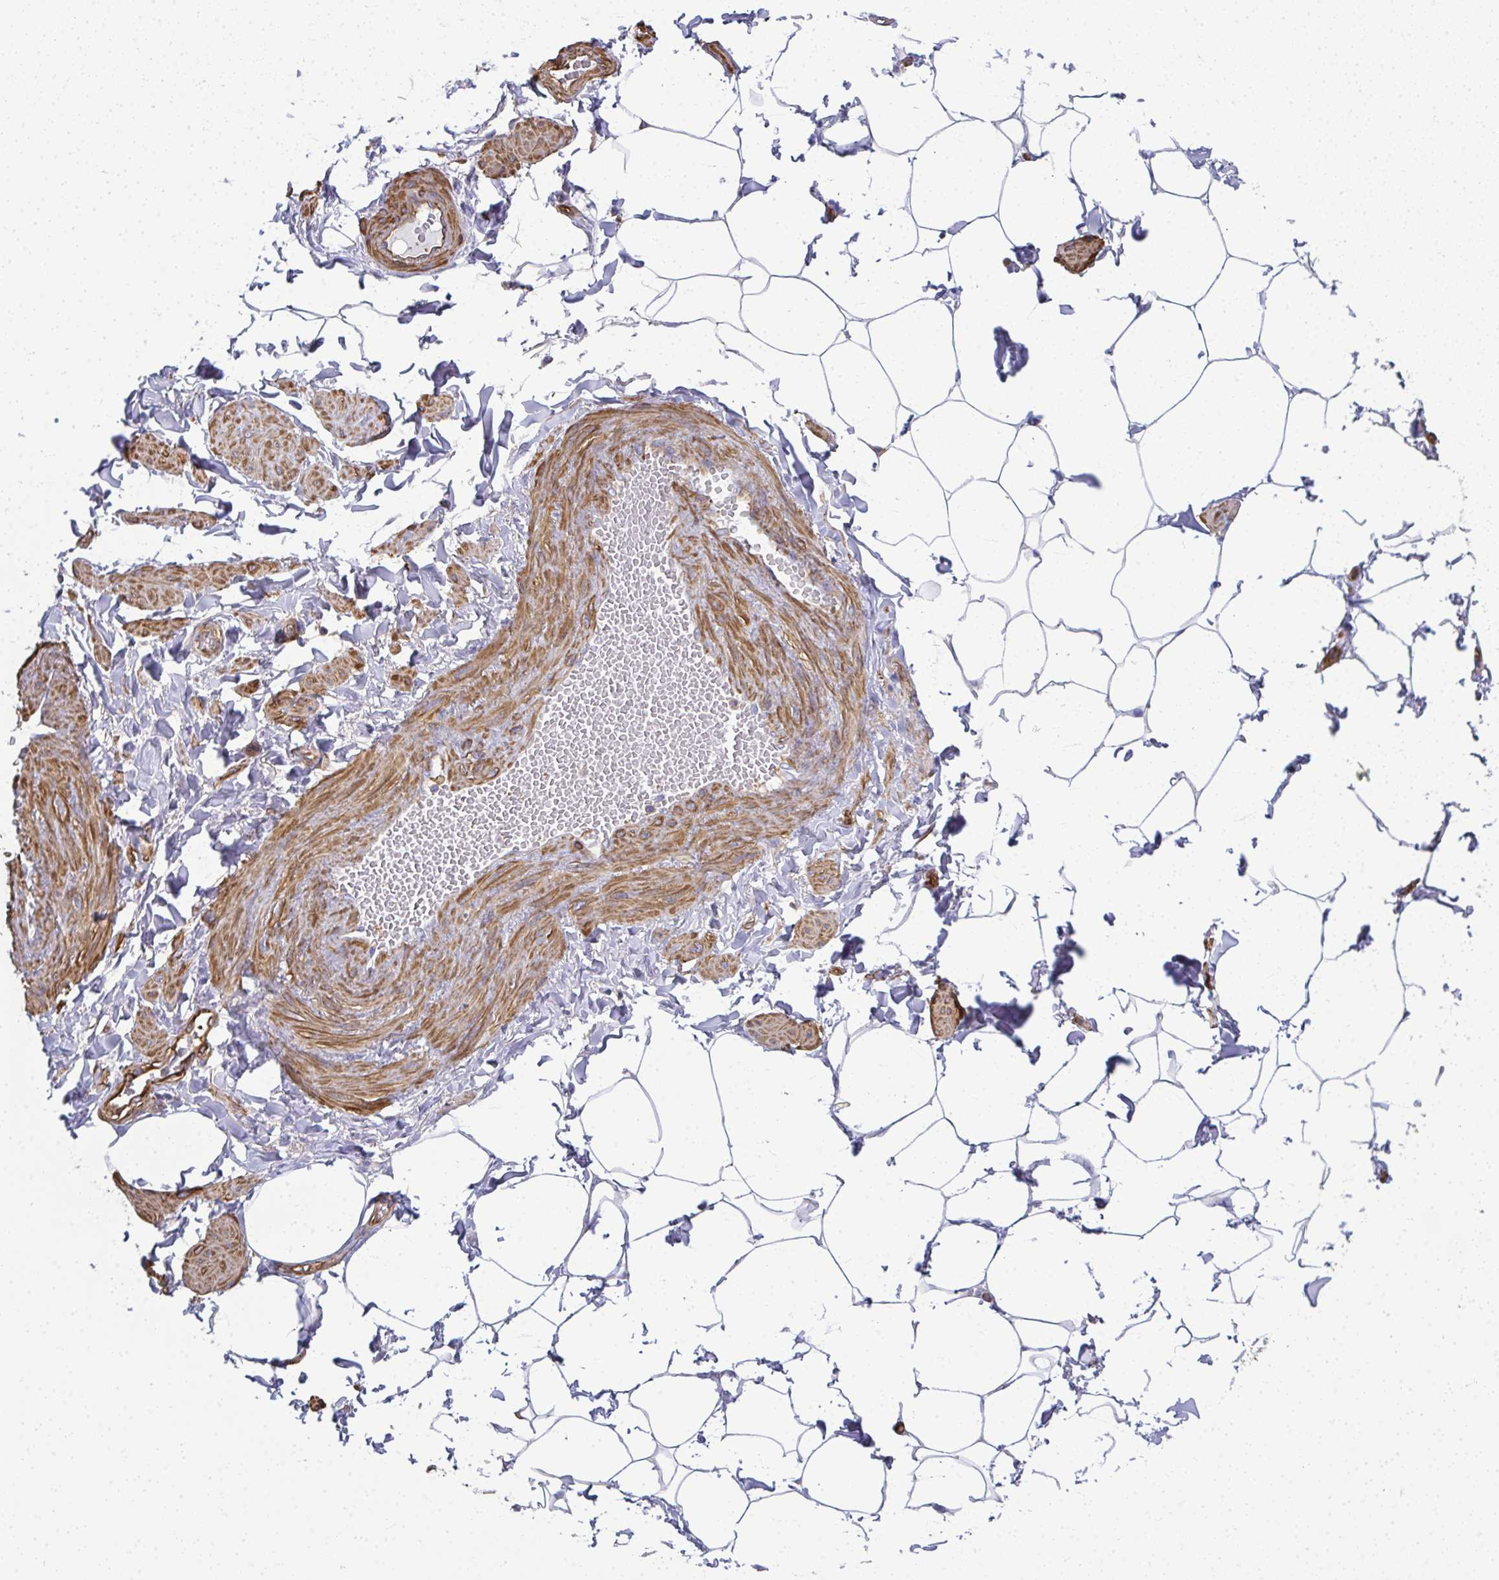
{"staining": {"intensity": "negative", "quantity": "none", "location": "none"}, "tissue": "adipose tissue", "cell_type": "Adipocytes", "image_type": "normal", "snomed": [{"axis": "morphology", "description": "Normal tissue, NOS"}, {"axis": "topography", "description": "Epididymis"}, {"axis": "topography", "description": "Peripheral nerve tissue"}], "caption": "Protein analysis of normal adipose tissue displays no significant expression in adipocytes.", "gene": "MYL1", "patient": {"sex": "male", "age": 32}}